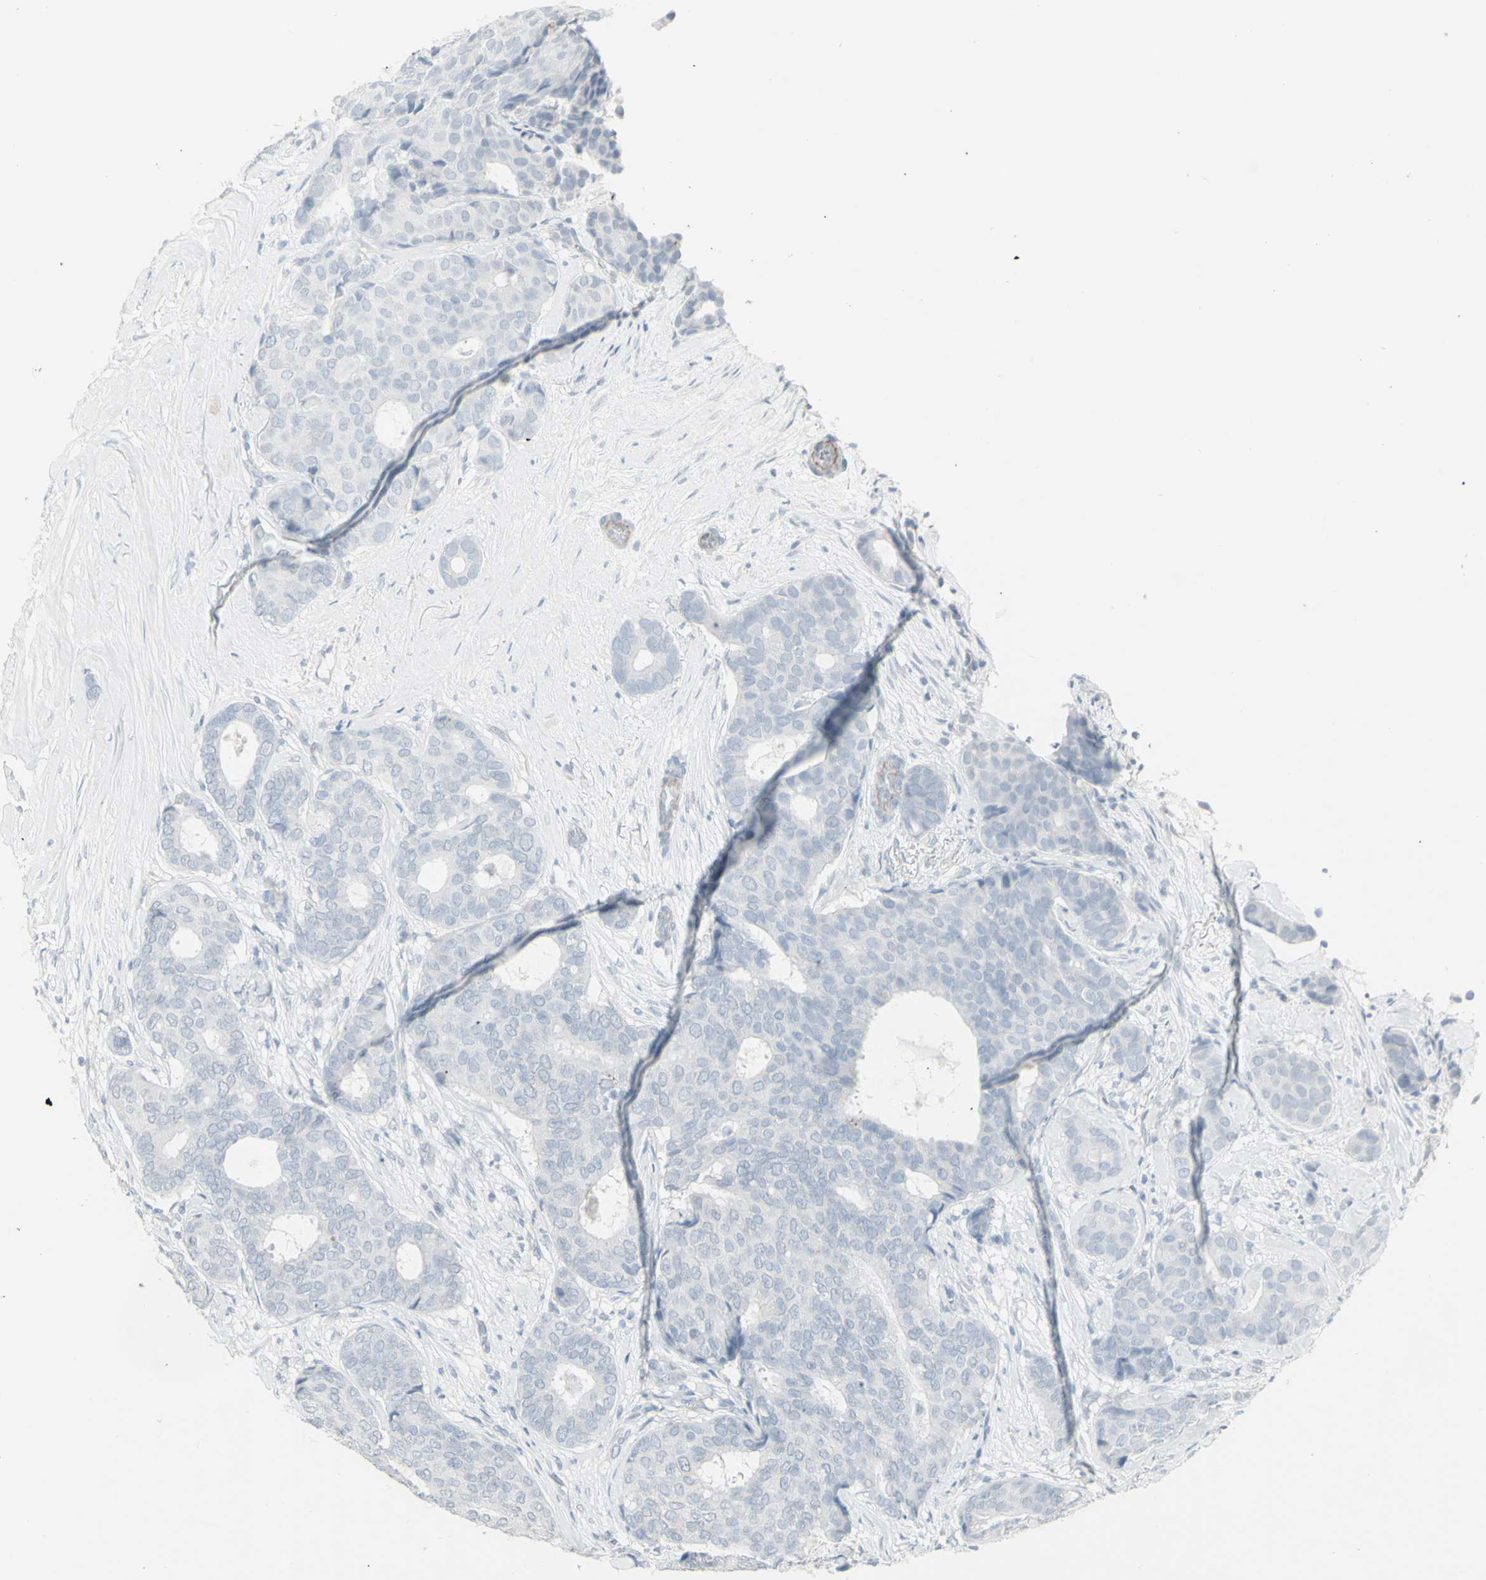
{"staining": {"intensity": "negative", "quantity": "none", "location": "none"}, "tissue": "breast cancer", "cell_type": "Tumor cells", "image_type": "cancer", "snomed": [{"axis": "morphology", "description": "Duct carcinoma"}, {"axis": "topography", "description": "Breast"}], "caption": "Immunohistochemistry (IHC) of breast invasive ductal carcinoma reveals no positivity in tumor cells. The staining is performed using DAB brown chromogen with nuclei counter-stained in using hematoxylin.", "gene": "YBX2", "patient": {"sex": "female", "age": 75}}